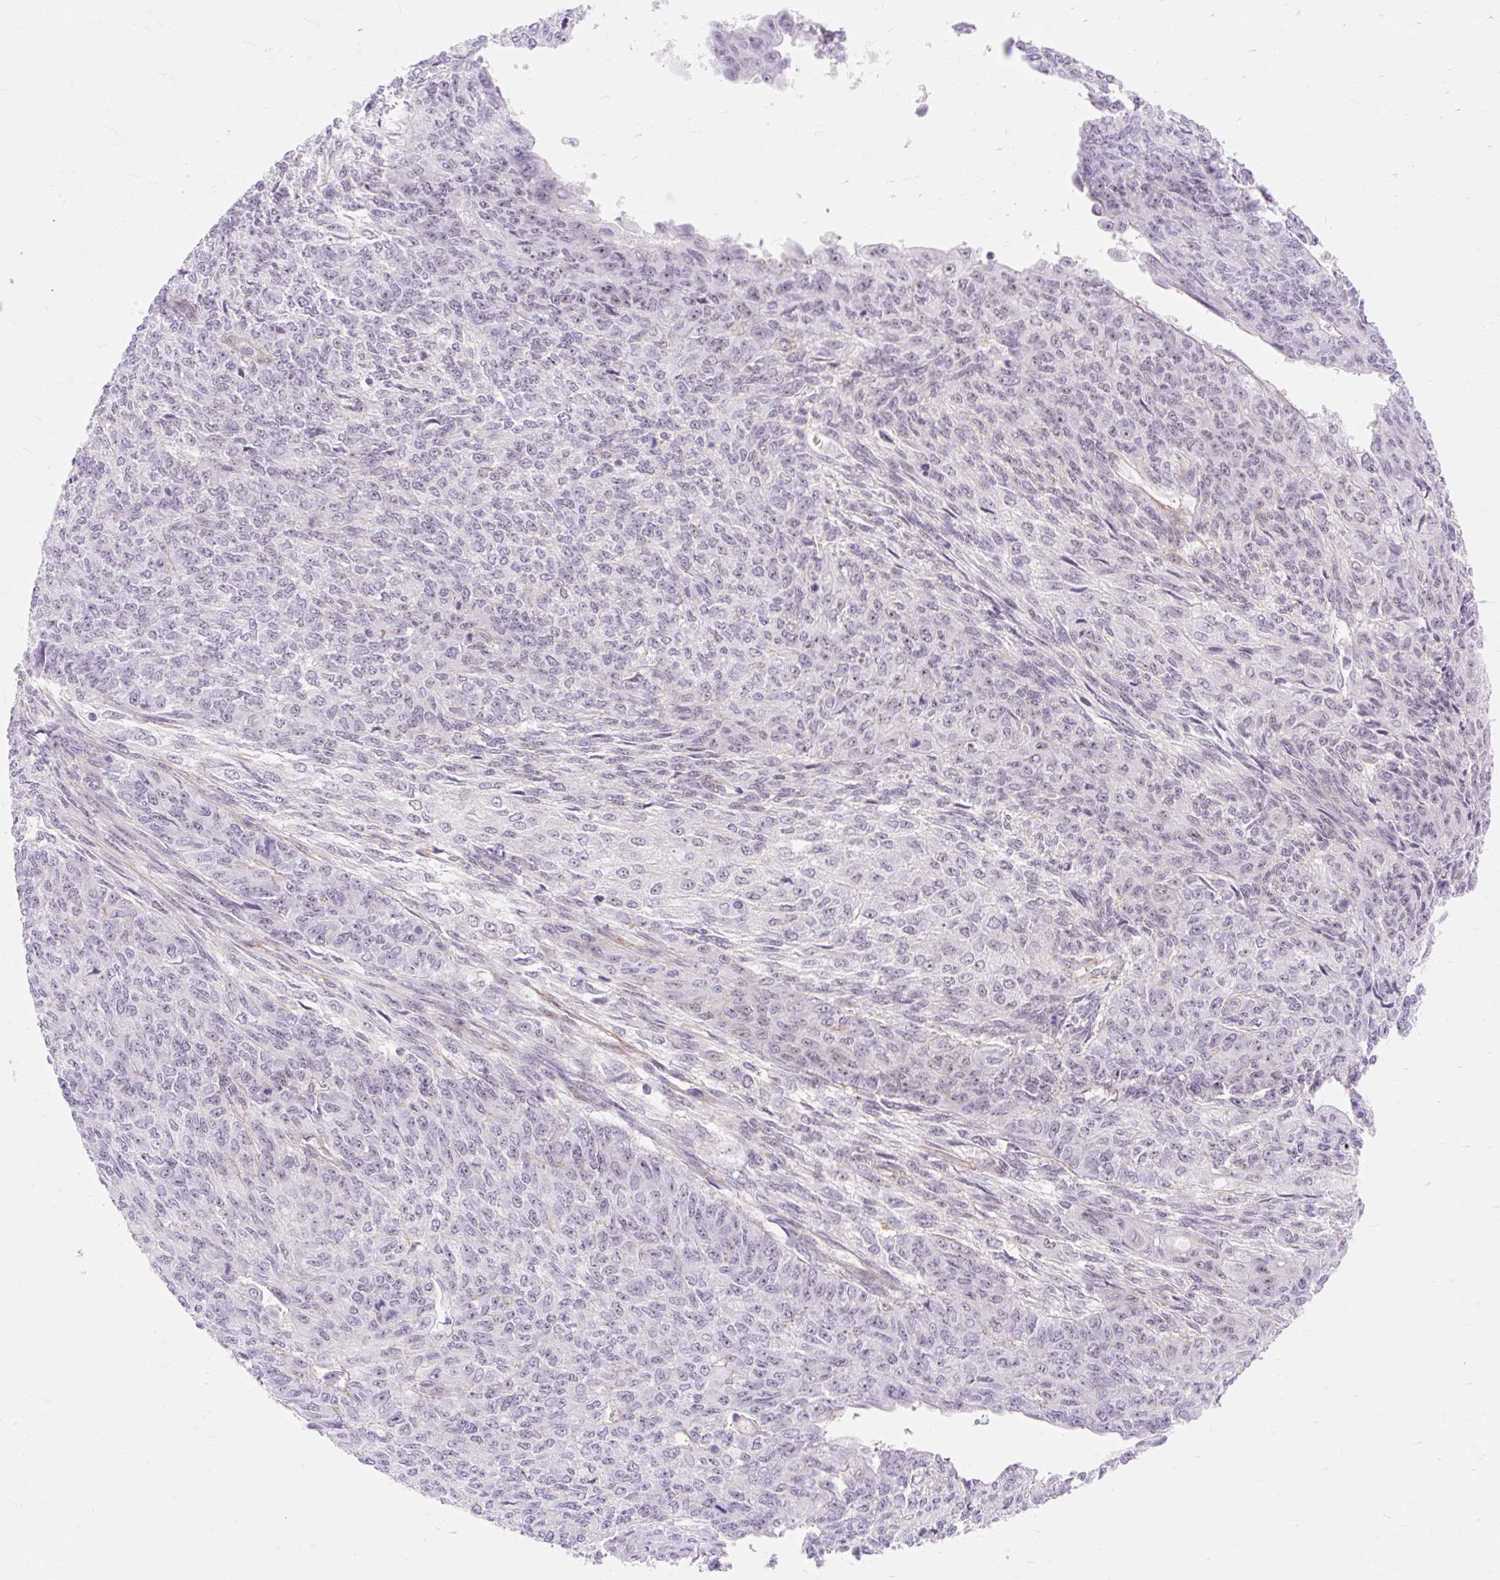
{"staining": {"intensity": "weak", "quantity": "<25%", "location": "nuclear"}, "tissue": "endometrial cancer", "cell_type": "Tumor cells", "image_type": "cancer", "snomed": [{"axis": "morphology", "description": "Adenocarcinoma, NOS"}, {"axis": "topography", "description": "Endometrium"}], "caption": "Immunohistochemistry (IHC) of endometrial cancer (adenocarcinoma) reveals no expression in tumor cells.", "gene": "OBP2A", "patient": {"sex": "female", "age": 32}}